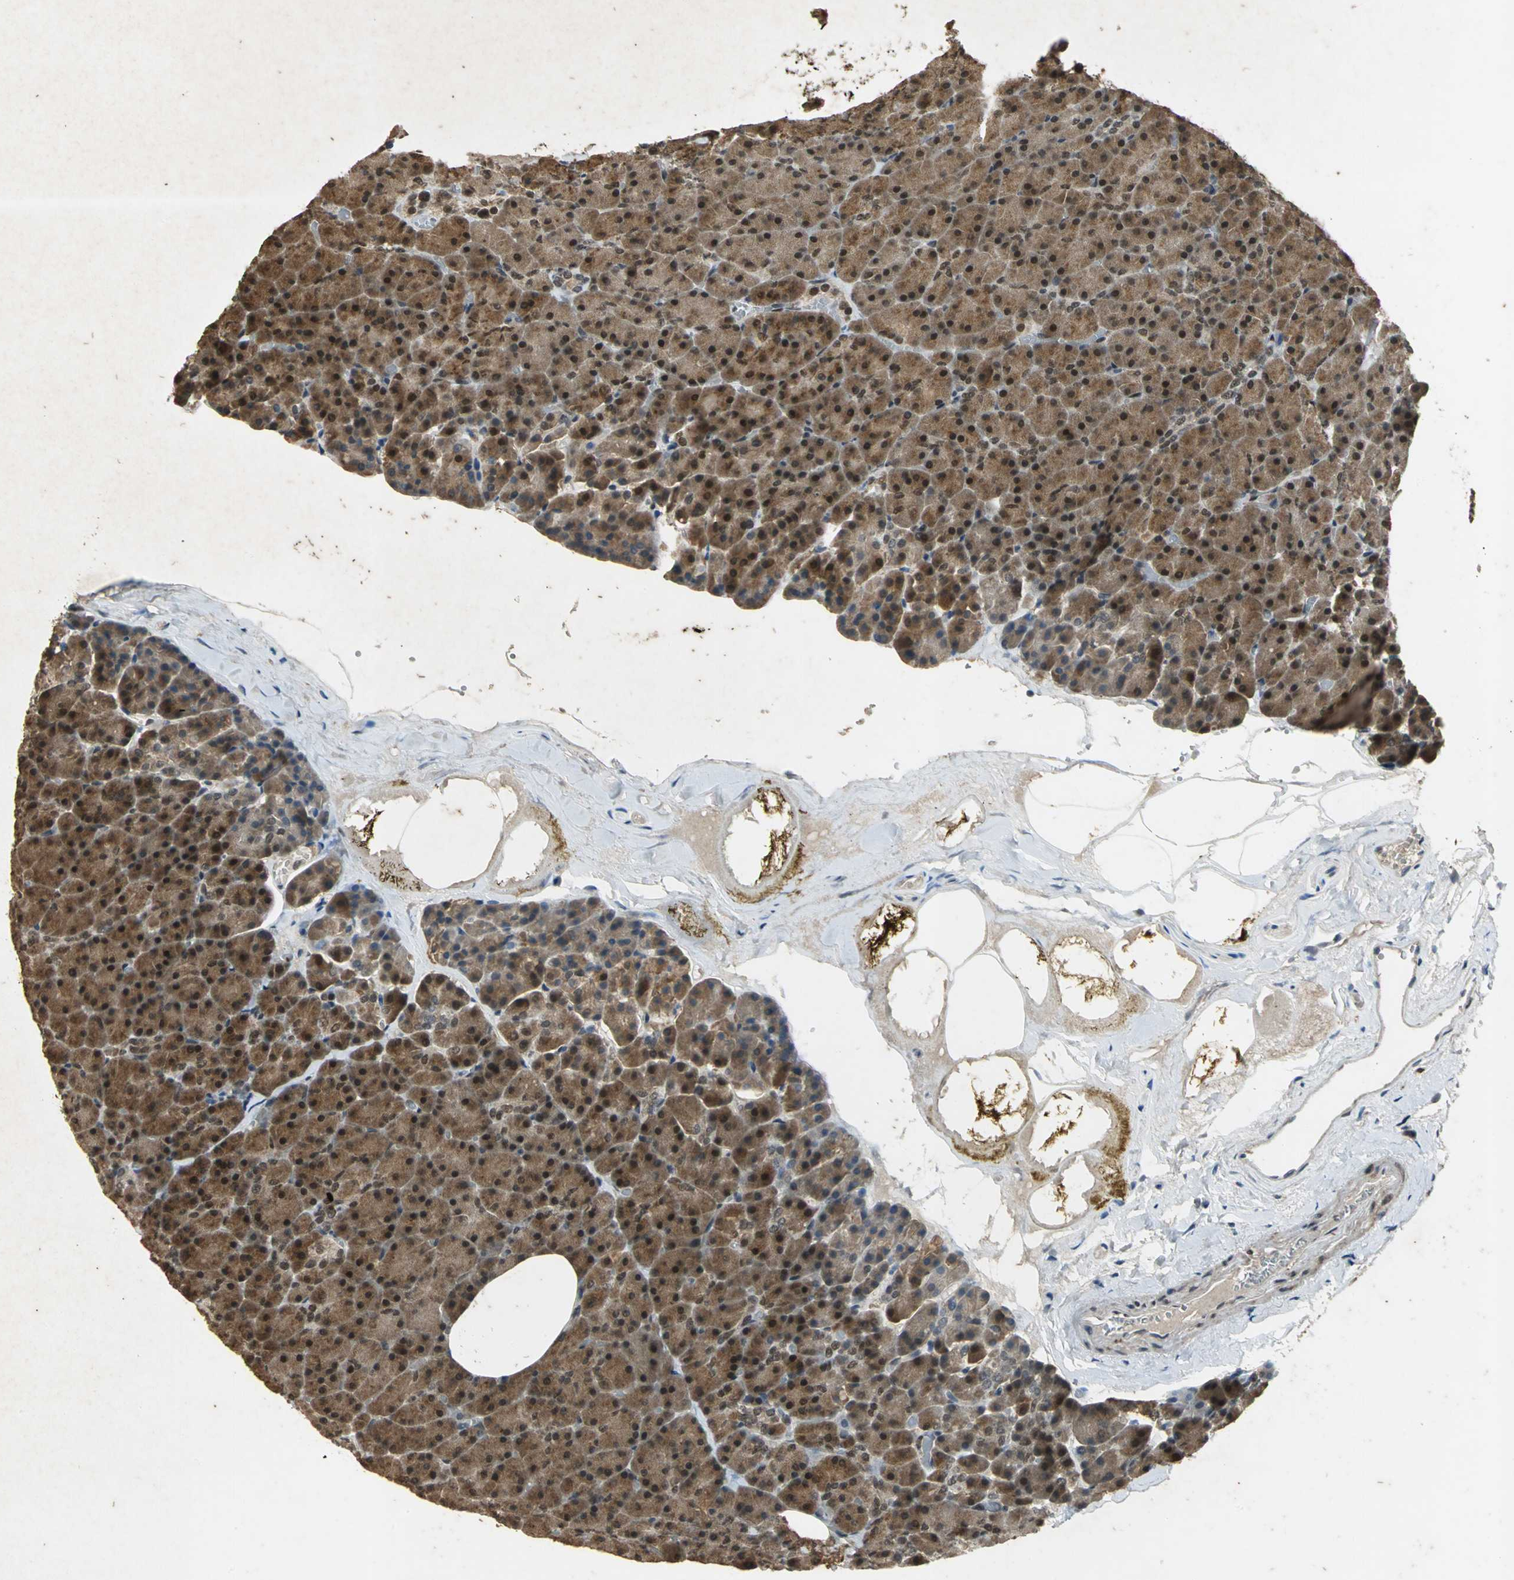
{"staining": {"intensity": "moderate", "quantity": ">75%", "location": "cytoplasmic/membranous"}, "tissue": "pancreas", "cell_type": "Exocrine glandular cells", "image_type": "normal", "snomed": [{"axis": "morphology", "description": "Normal tissue, NOS"}, {"axis": "topography", "description": "Pancreas"}], "caption": "This photomicrograph reveals normal pancreas stained with immunohistochemistry to label a protein in brown. The cytoplasmic/membranous of exocrine glandular cells show moderate positivity for the protein. Nuclei are counter-stained blue.", "gene": "NOTCH3", "patient": {"sex": "female", "age": 35}}